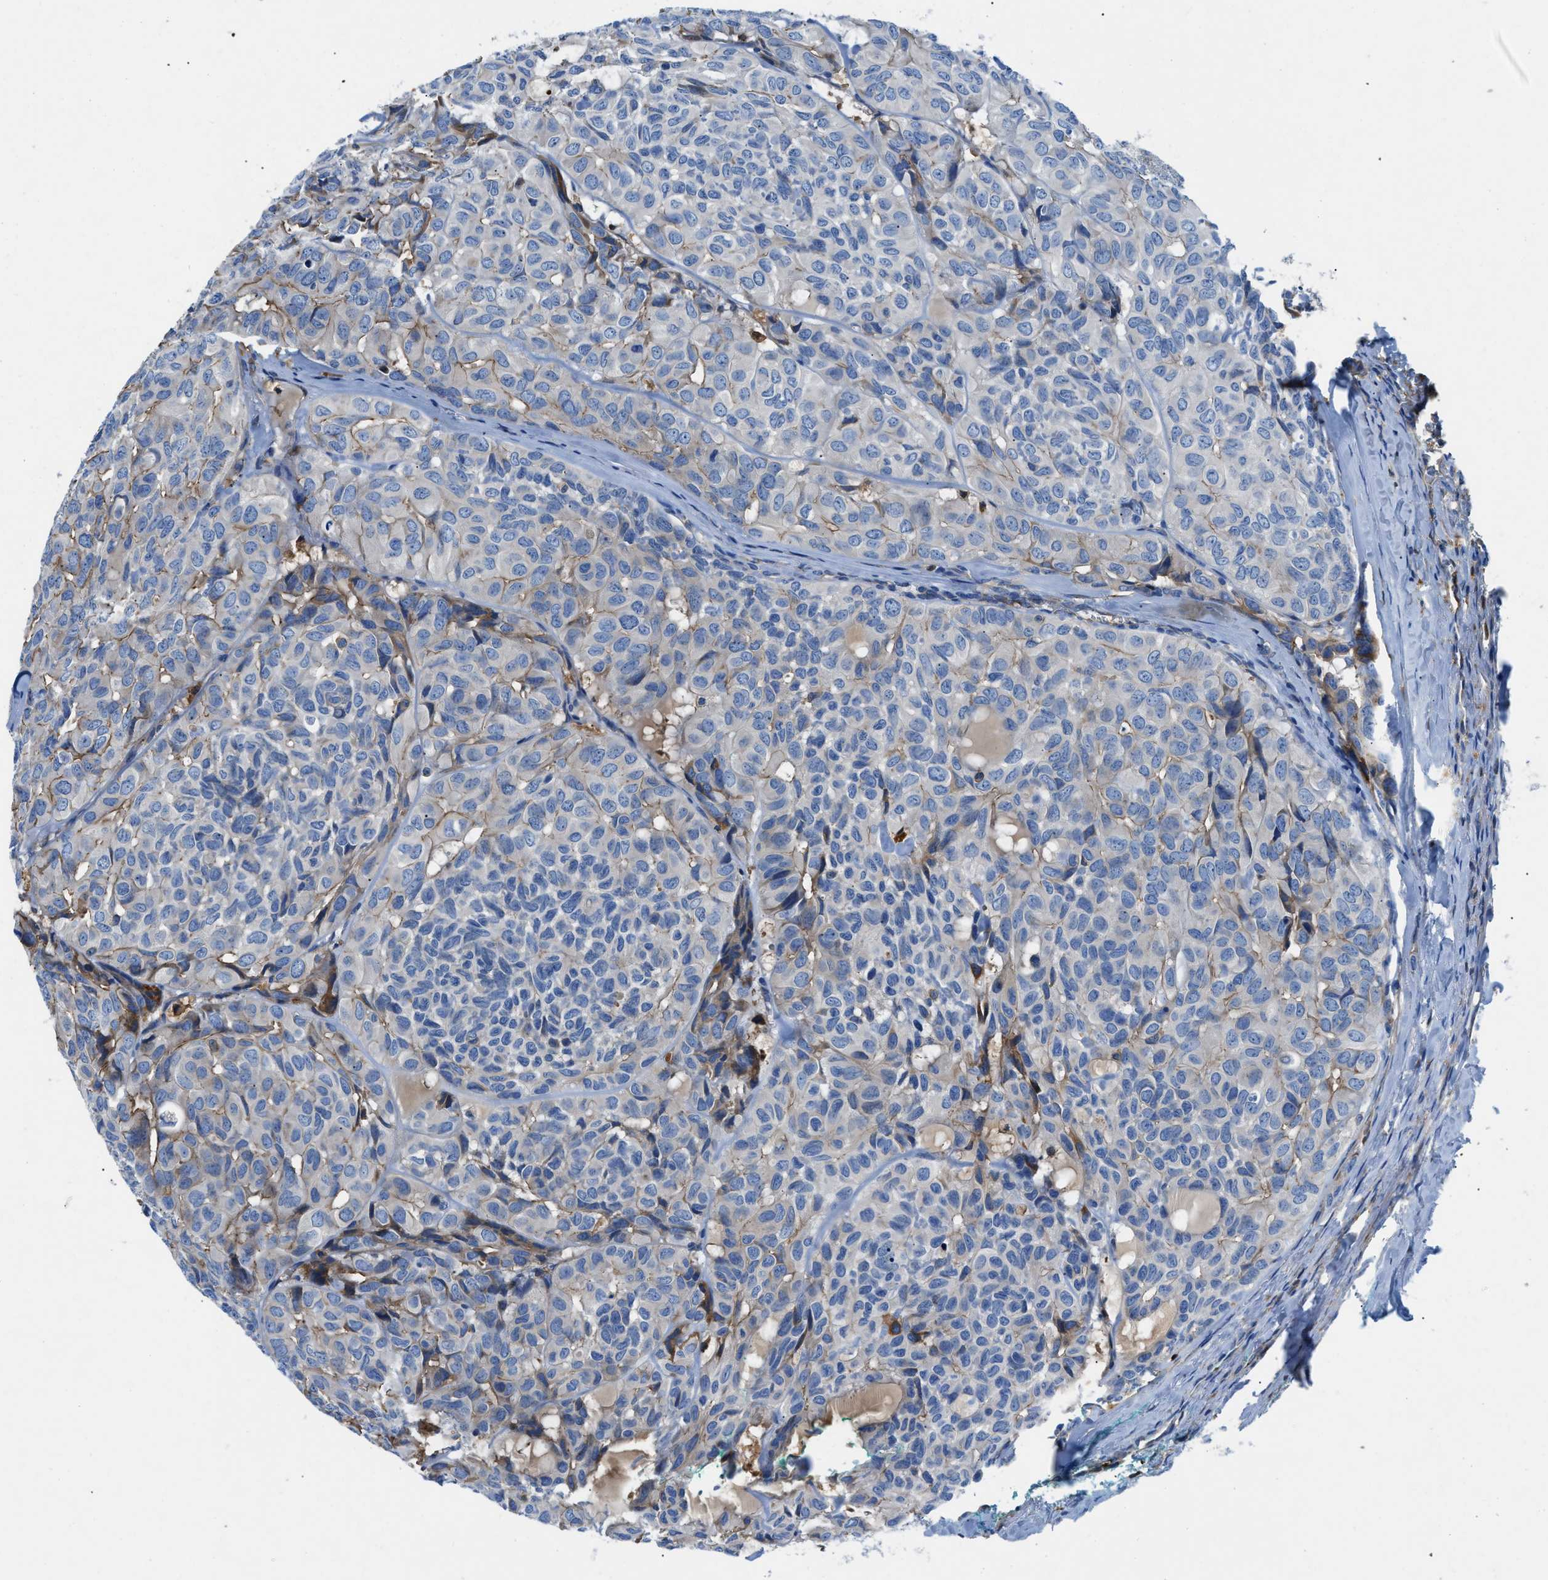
{"staining": {"intensity": "weak", "quantity": "<25%", "location": "cytoplasmic/membranous"}, "tissue": "head and neck cancer", "cell_type": "Tumor cells", "image_type": "cancer", "snomed": [{"axis": "morphology", "description": "Adenocarcinoma, NOS"}, {"axis": "topography", "description": "Salivary gland, NOS"}, {"axis": "topography", "description": "Head-Neck"}], "caption": "This image is of head and neck adenocarcinoma stained with immunohistochemistry (IHC) to label a protein in brown with the nuclei are counter-stained blue. There is no staining in tumor cells. Nuclei are stained in blue.", "gene": "ATP6V0D1", "patient": {"sex": "female", "age": 76}}